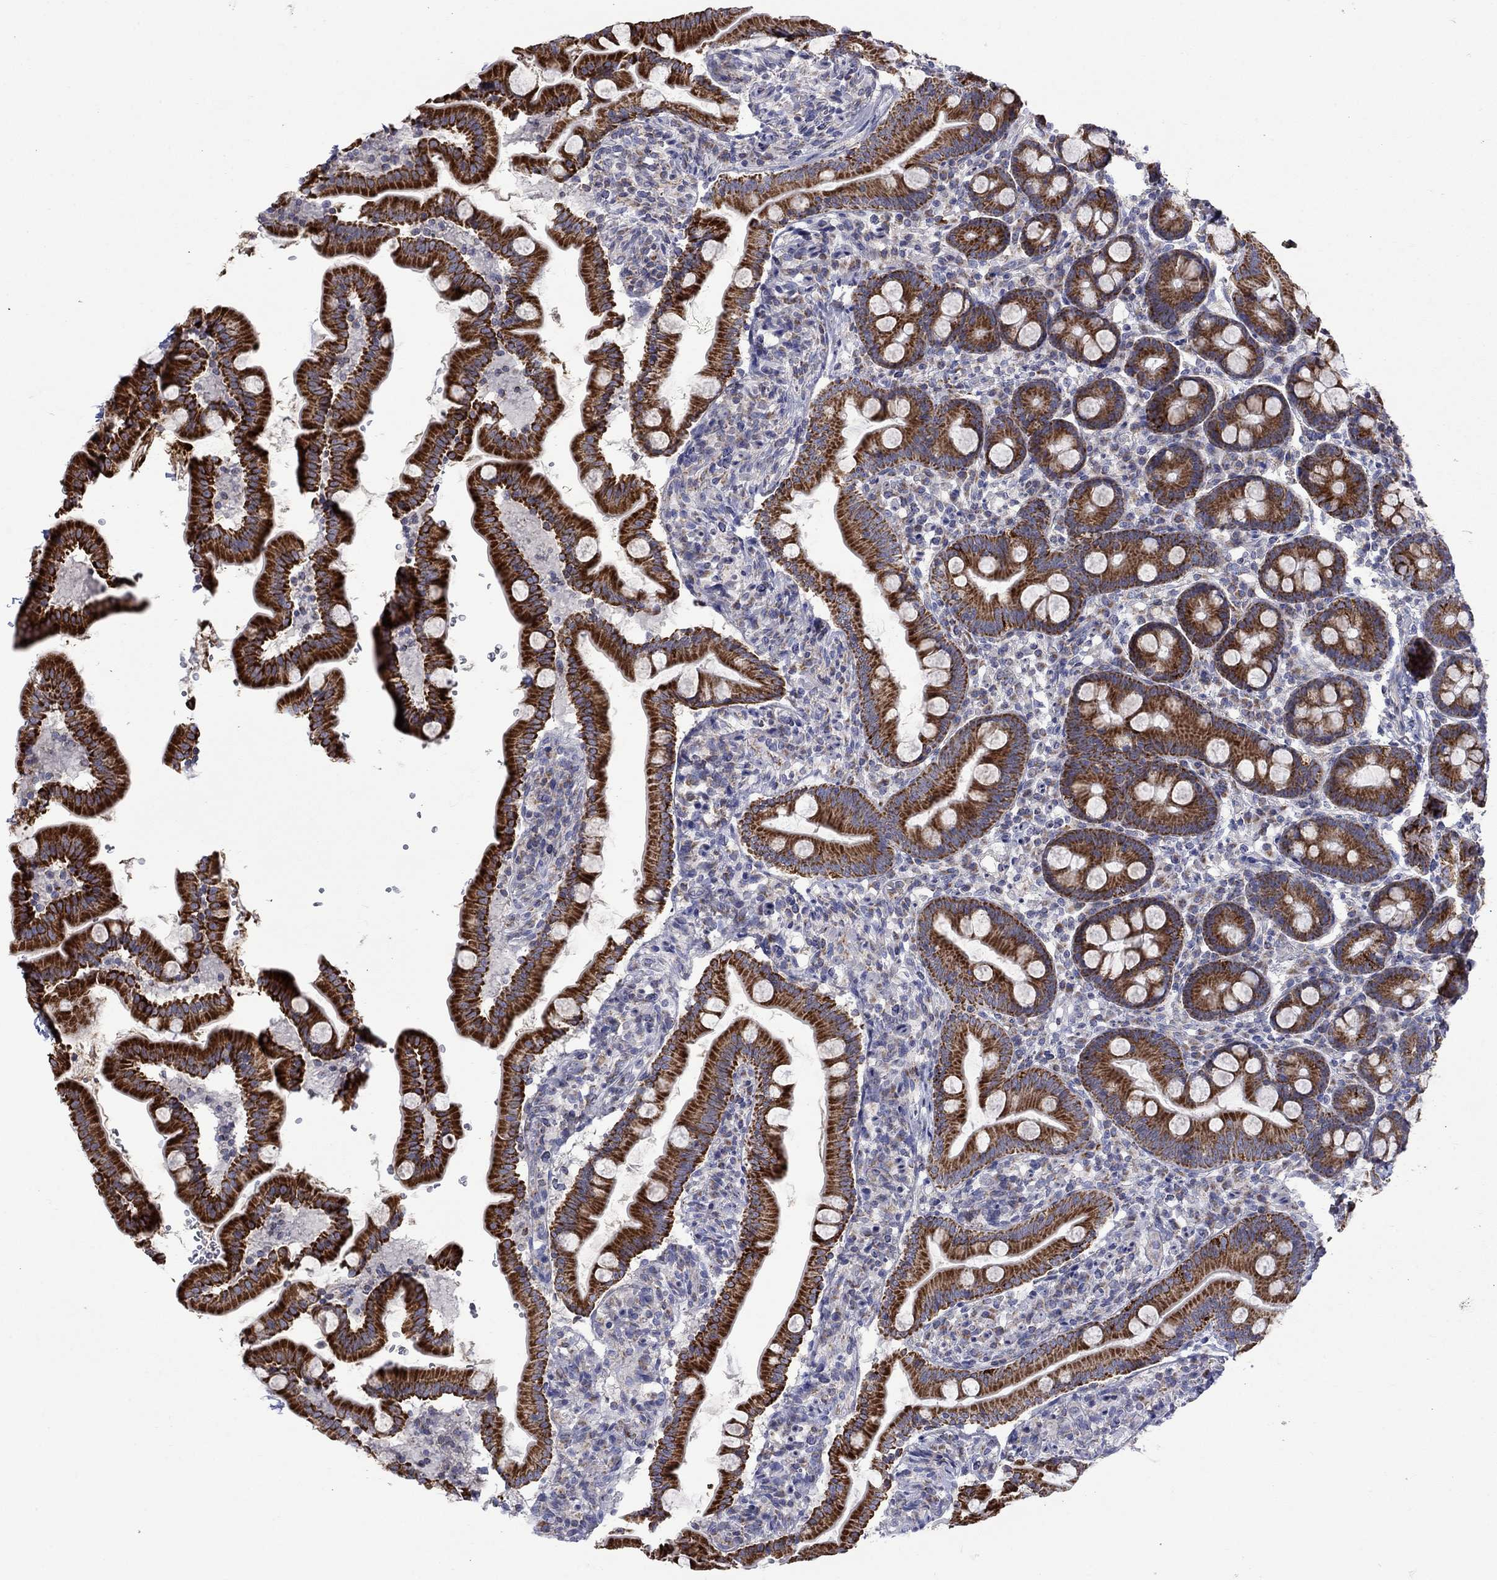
{"staining": {"intensity": "strong", "quantity": "25%-75%", "location": "cytoplasmic/membranous"}, "tissue": "small intestine", "cell_type": "Glandular cells", "image_type": "normal", "snomed": [{"axis": "morphology", "description": "Normal tissue, NOS"}, {"axis": "topography", "description": "Small intestine"}], "caption": "Immunohistochemical staining of normal small intestine demonstrates high levels of strong cytoplasmic/membranous positivity in approximately 25%-75% of glandular cells. (IHC, brightfield microscopy, high magnification).", "gene": "CISD1", "patient": {"sex": "female", "age": 44}}